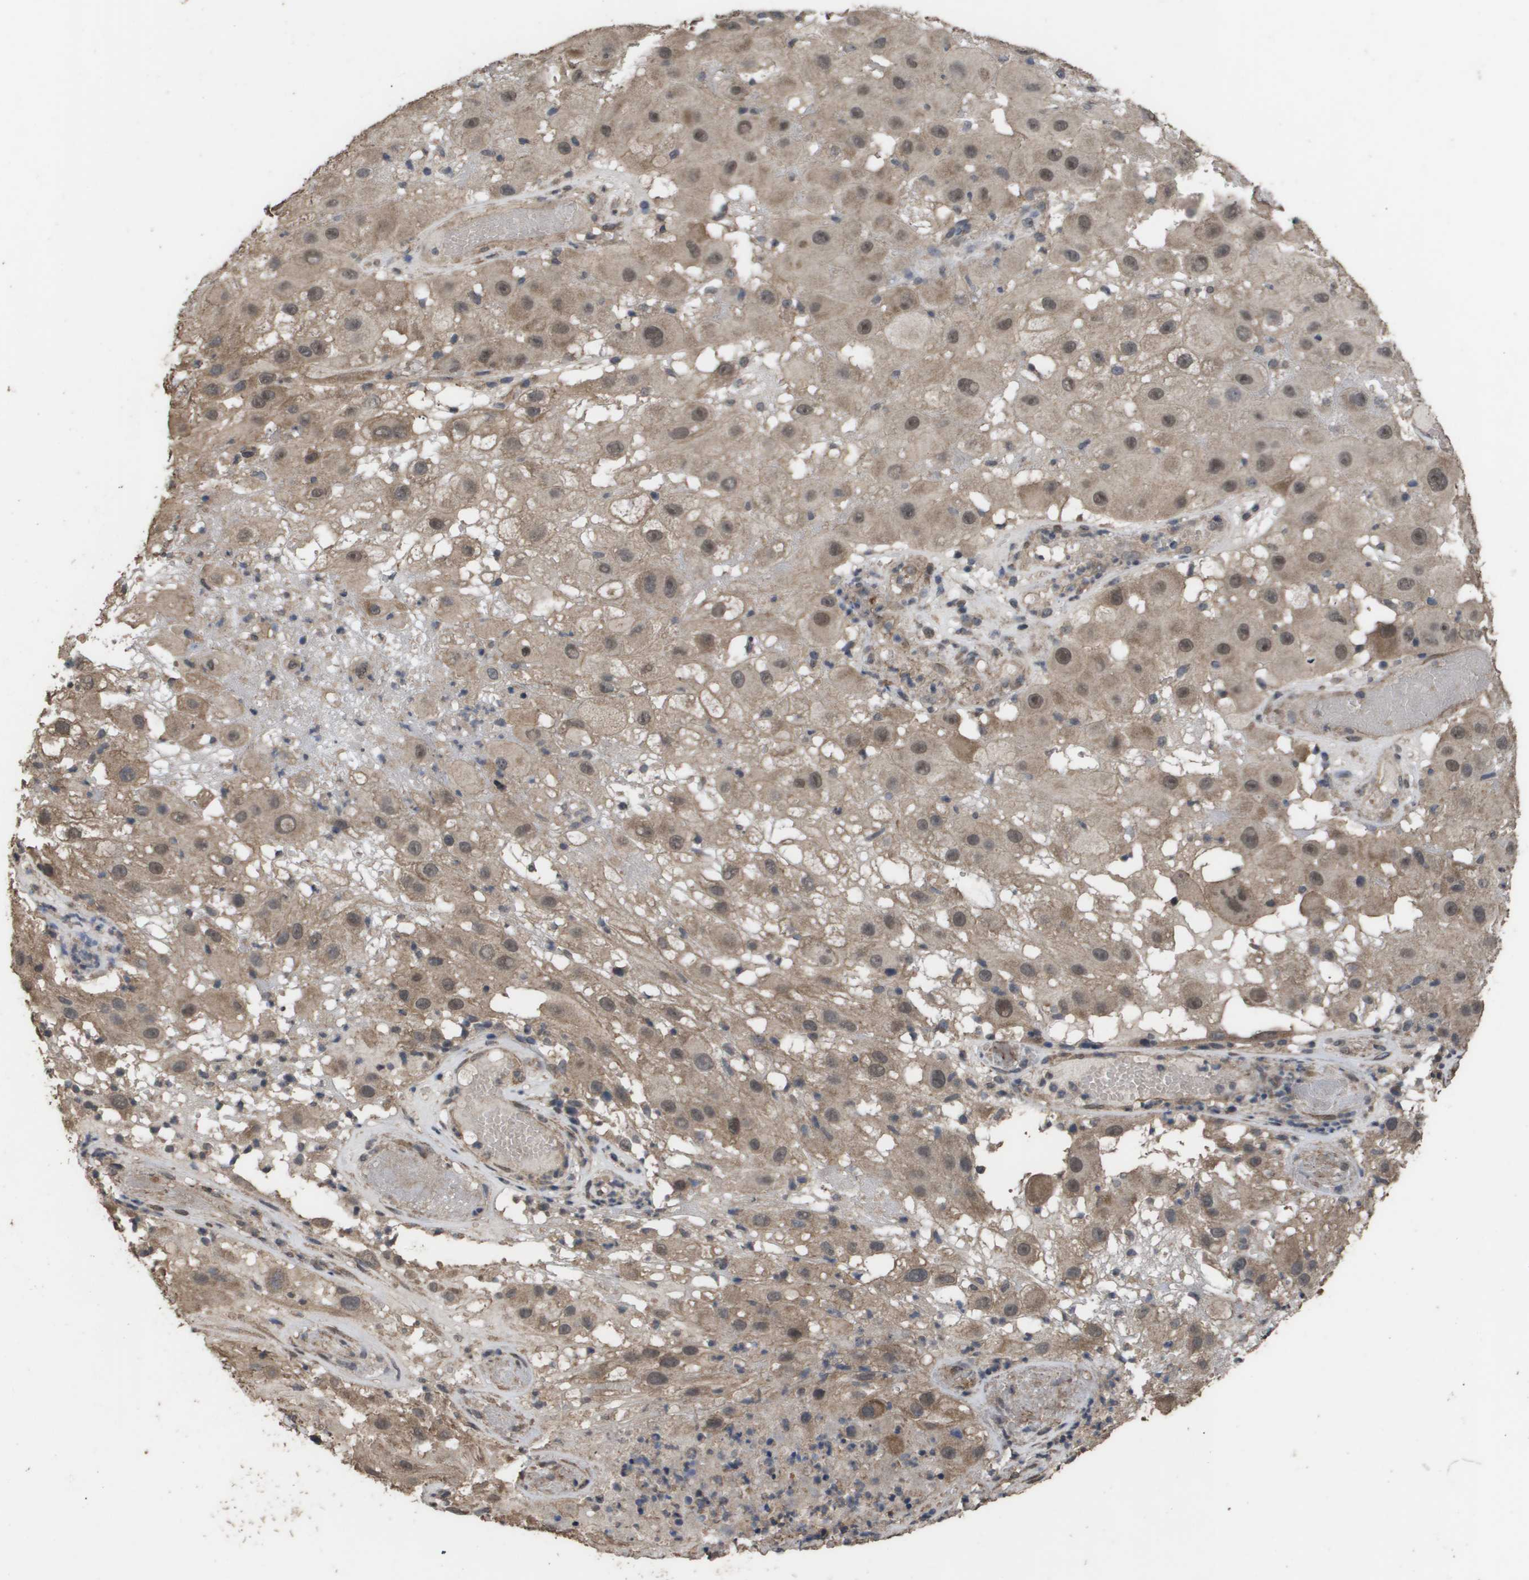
{"staining": {"intensity": "moderate", "quantity": ">75%", "location": "cytoplasmic/membranous,nuclear"}, "tissue": "melanoma", "cell_type": "Tumor cells", "image_type": "cancer", "snomed": [{"axis": "morphology", "description": "Malignant melanoma, NOS"}, {"axis": "topography", "description": "Skin"}], "caption": "Immunohistochemical staining of malignant melanoma shows medium levels of moderate cytoplasmic/membranous and nuclear expression in approximately >75% of tumor cells.", "gene": "CUL5", "patient": {"sex": "female", "age": 81}}